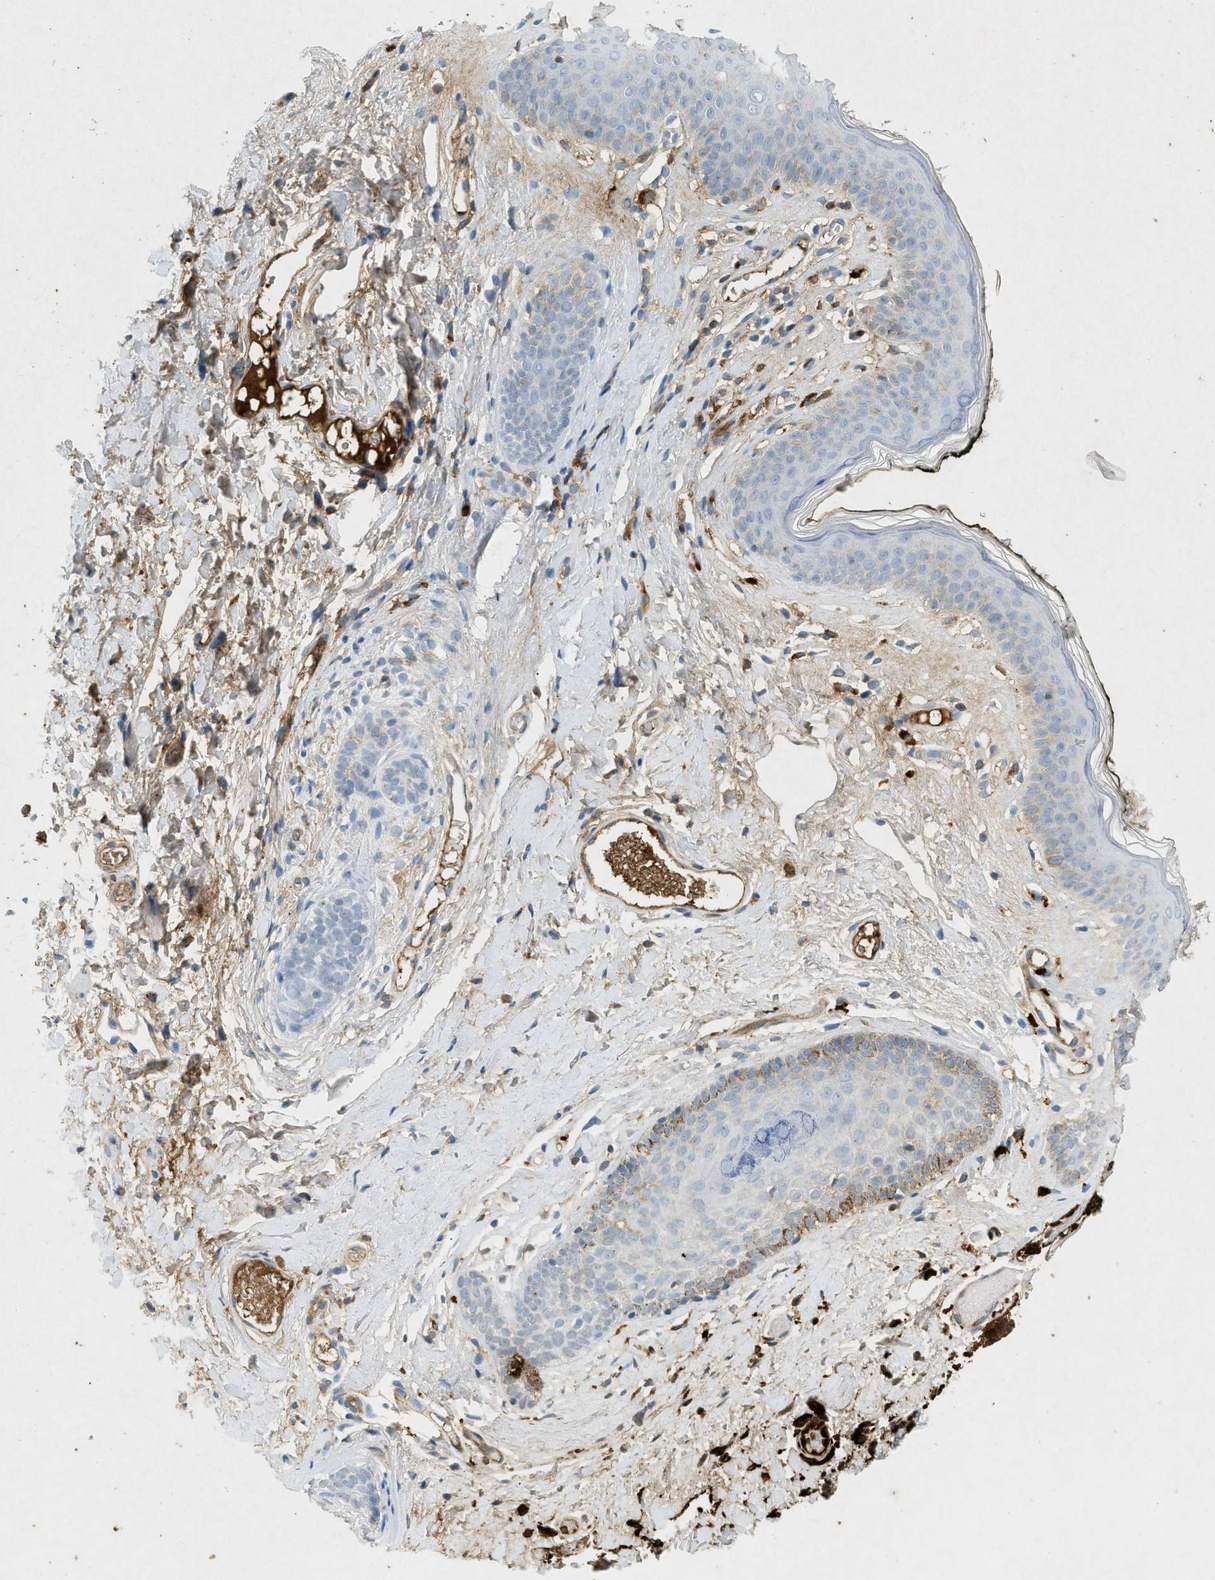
{"staining": {"intensity": "weak", "quantity": "<25%", "location": "cytoplasmic/membranous"}, "tissue": "skin", "cell_type": "Epidermal cells", "image_type": "normal", "snomed": [{"axis": "morphology", "description": "Normal tissue, NOS"}, {"axis": "morphology", "description": "Inflammation, NOS"}, {"axis": "topography", "description": "Vulva"}], "caption": "Immunohistochemical staining of normal human skin demonstrates no significant staining in epidermal cells. (IHC, brightfield microscopy, high magnification).", "gene": "F2", "patient": {"sex": "female", "age": 84}}